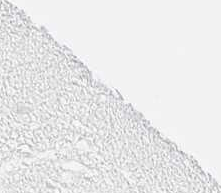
{"staining": {"intensity": "negative", "quantity": "none", "location": "none"}, "tissue": "hippocampus", "cell_type": "Glial cells", "image_type": "normal", "snomed": [{"axis": "morphology", "description": "Normal tissue, NOS"}, {"axis": "topography", "description": "Hippocampus"}], "caption": "High magnification brightfield microscopy of unremarkable hippocampus stained with DAB (3,3'-diaminobenzidine) (brown) and counterstained with hematoxylin (blue): glial cells show no significant positivity.", "gene": "DPYS", "patient": {"sex": "female", "age": 54}}